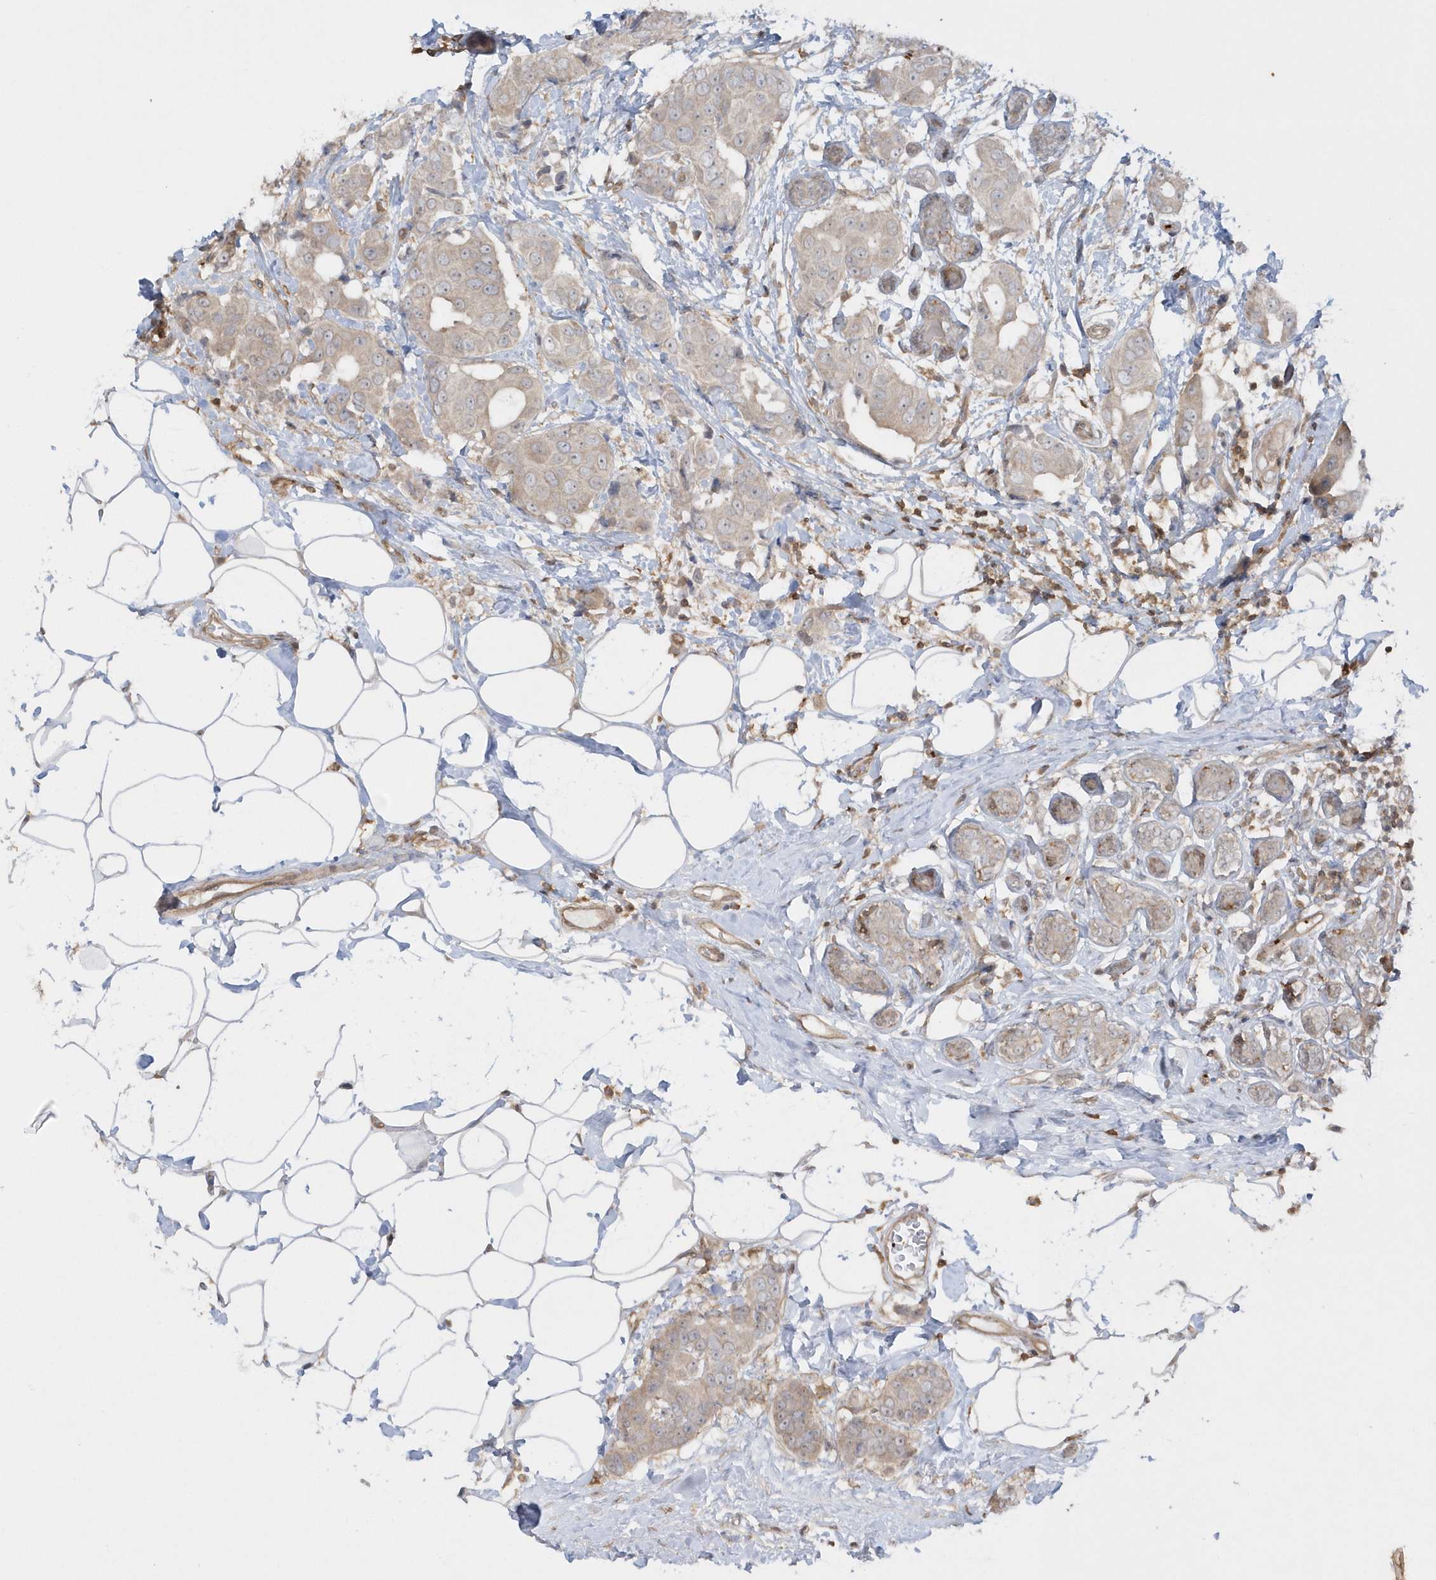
{"staining": {"intensity": "weak", "quantity": "<25%", "location": "cytoplasmic/membranous"}, "tissue": "breast cancer", "cell_type": "Tumor cells", "image_type": "cancer", "snomed": [{"axis": "morphology", "description": "Normal tissue, NOS"}, {"axis": "morphology", "description": "Duct carcinoma"}, {"axis": "topography", "description": "Breast"}], "caption": "Tumor cells show no significant protein staining in breast invasive ductal carcinoma.", "gene": "BSN", "patient": {"sex": "female", "age": 39}}